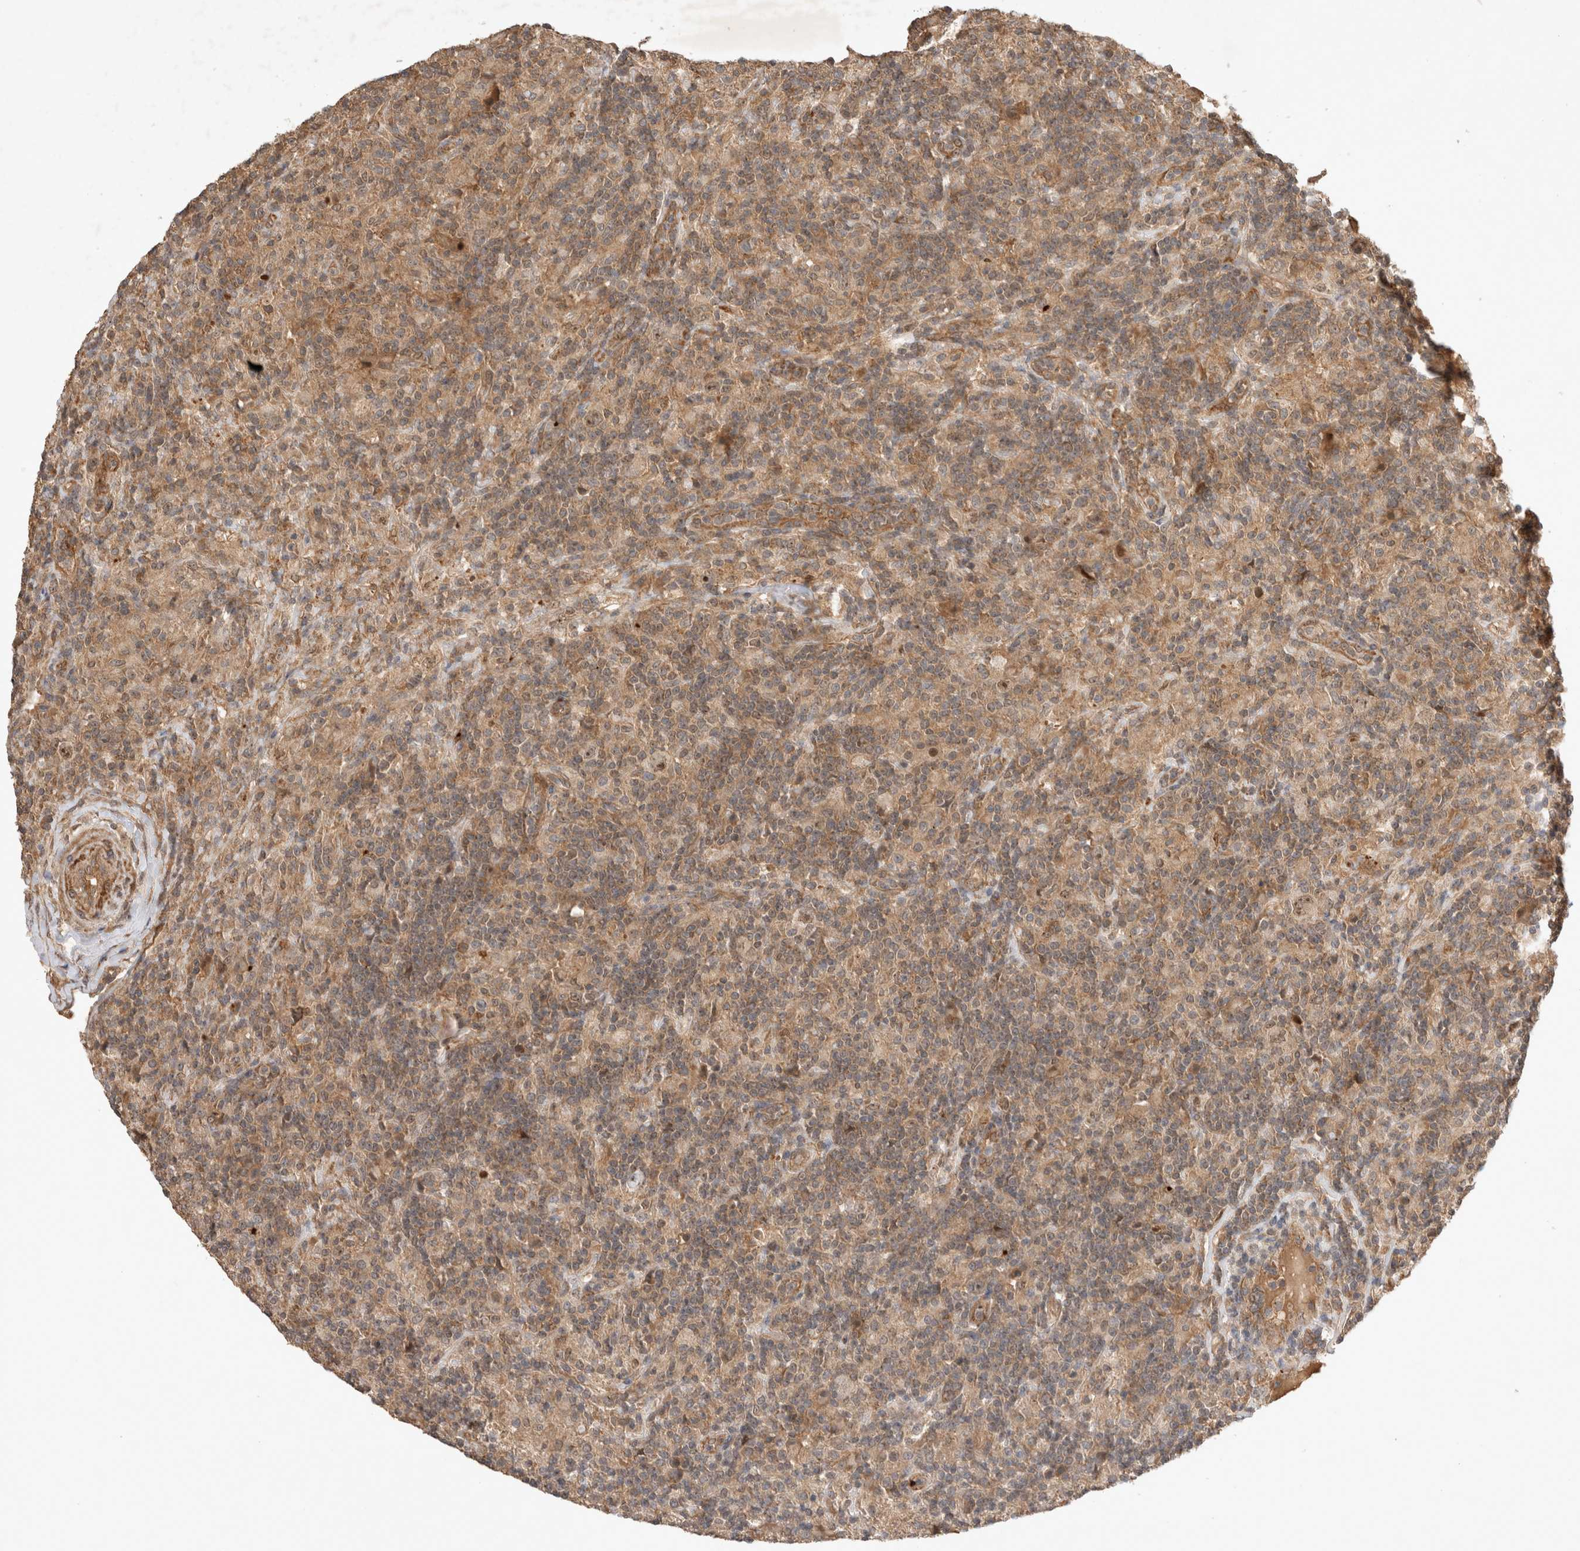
{"staining": {"intensity": "moderate", "quantity": "<25%", "location": "cytoplasmic/membranous,nuclear"}, "tissue": "lymphoma", "cell_type": "Tumor cells", "image_type": "cancer", "snomed": [{"axis": "morphology", "description": "Hodgkin's disease, NOS"}, {"axis": "topography", "description": "Lymph node"}], "caption": "Immunohistochemistry (IHC) micrograph of human Hodgkin's disease stained for a protein (brown), which exhibits low levels of moderate cytoplasmic/membranous and nuclear positivity in approximately <25% of tumor cells.", "gene": "FAM221A", "patient": {"sex": "male", "age": 70}}